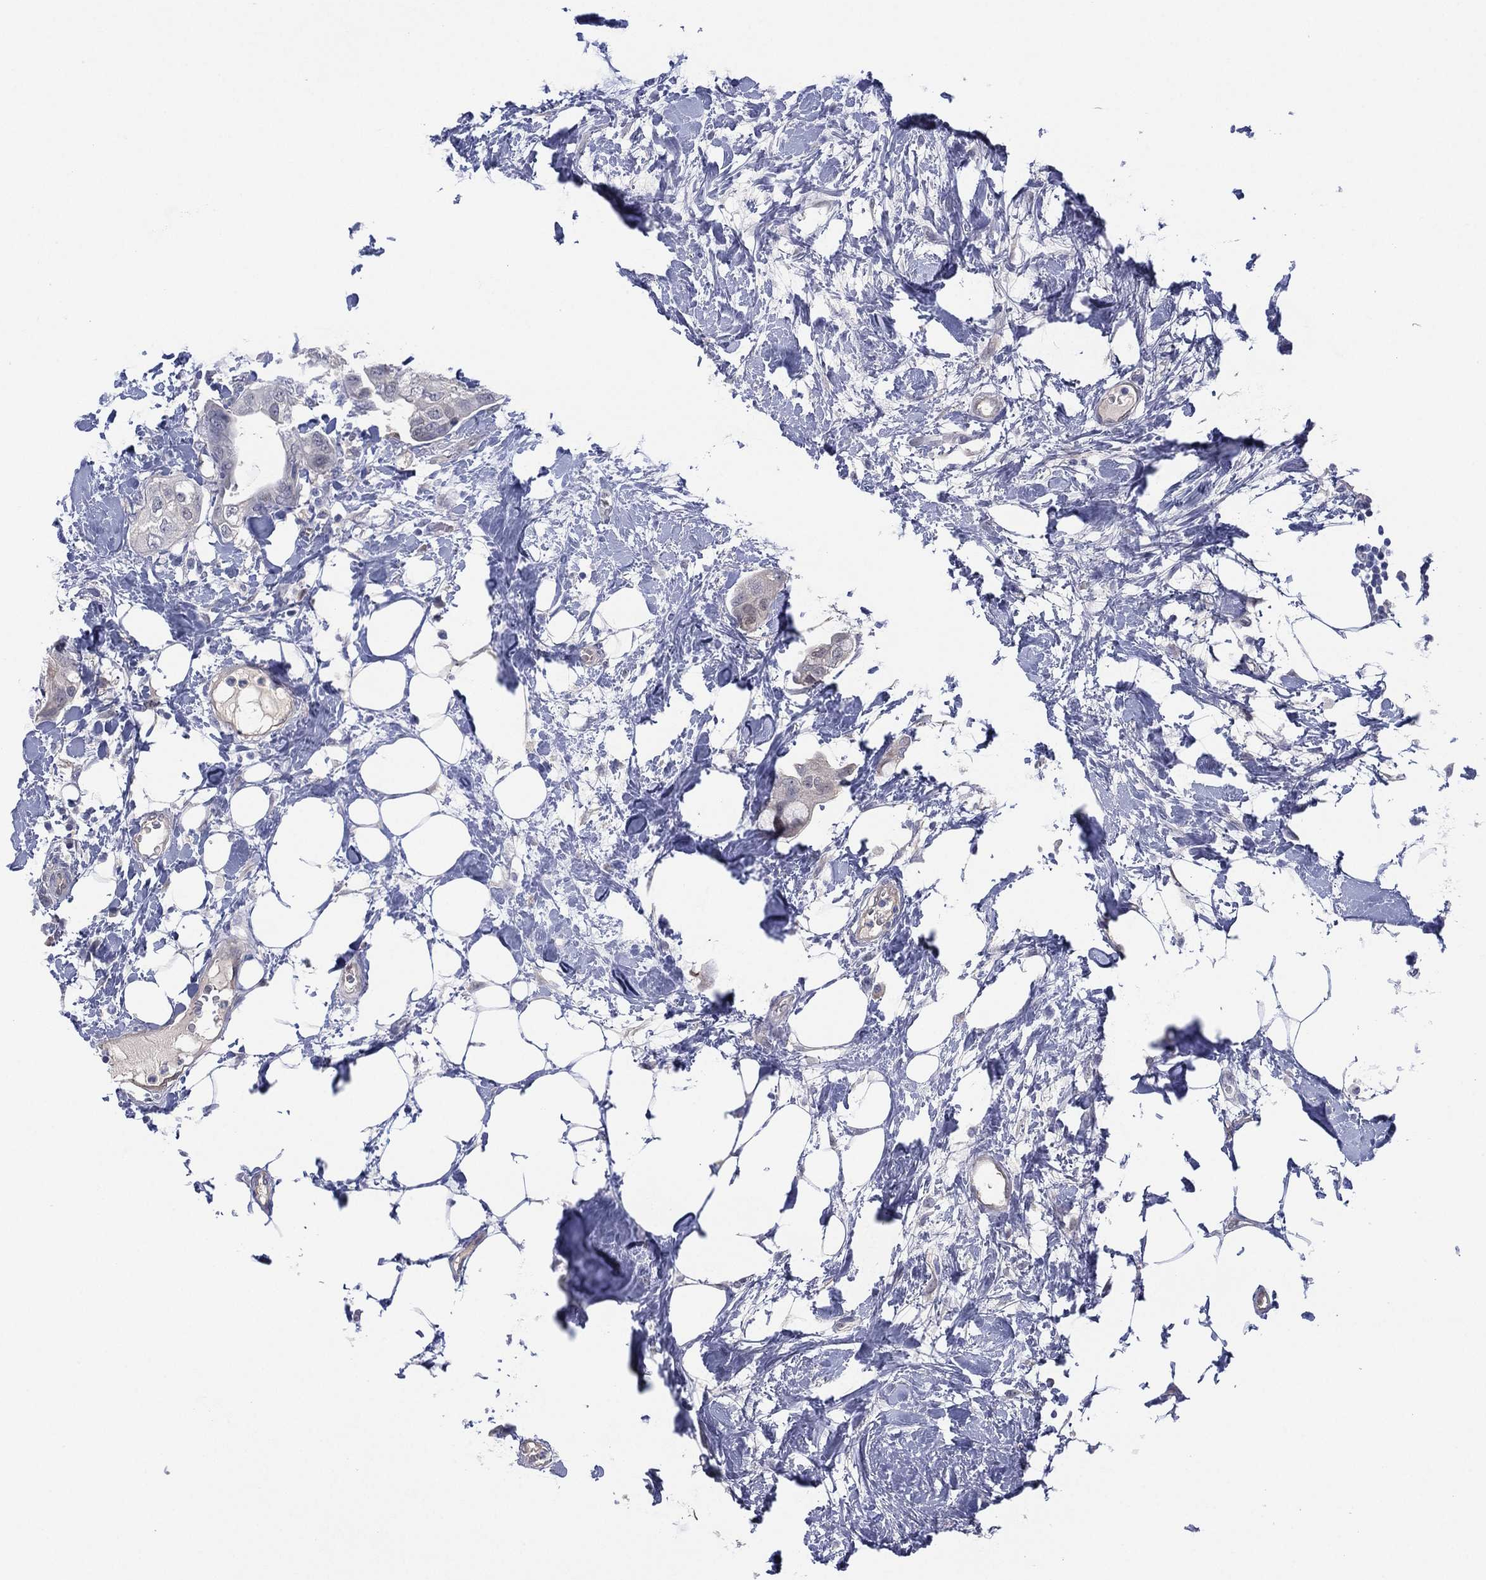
{"staining": {"intensity": "negative", "quantity": "none", "location": "none"}, "tissue": "breast cancer", "cell_type": "Tumor cells", "image_type": "cancer", "snomed": [{"axis": "morphology", "description": "Normal tissue, NOS"}, {"axis": "morphology", "description": "Duct carcinoma"}, {"axis": "topography", "description": "Breast"}], "caption": "Breast cancer (intraductal carcinoma) stained for a protein using immunohistochemistry (IHC) shows no staining tumor cells.", "gene": "DDAH1", "patient": {"sex": "female", "age": 40}}